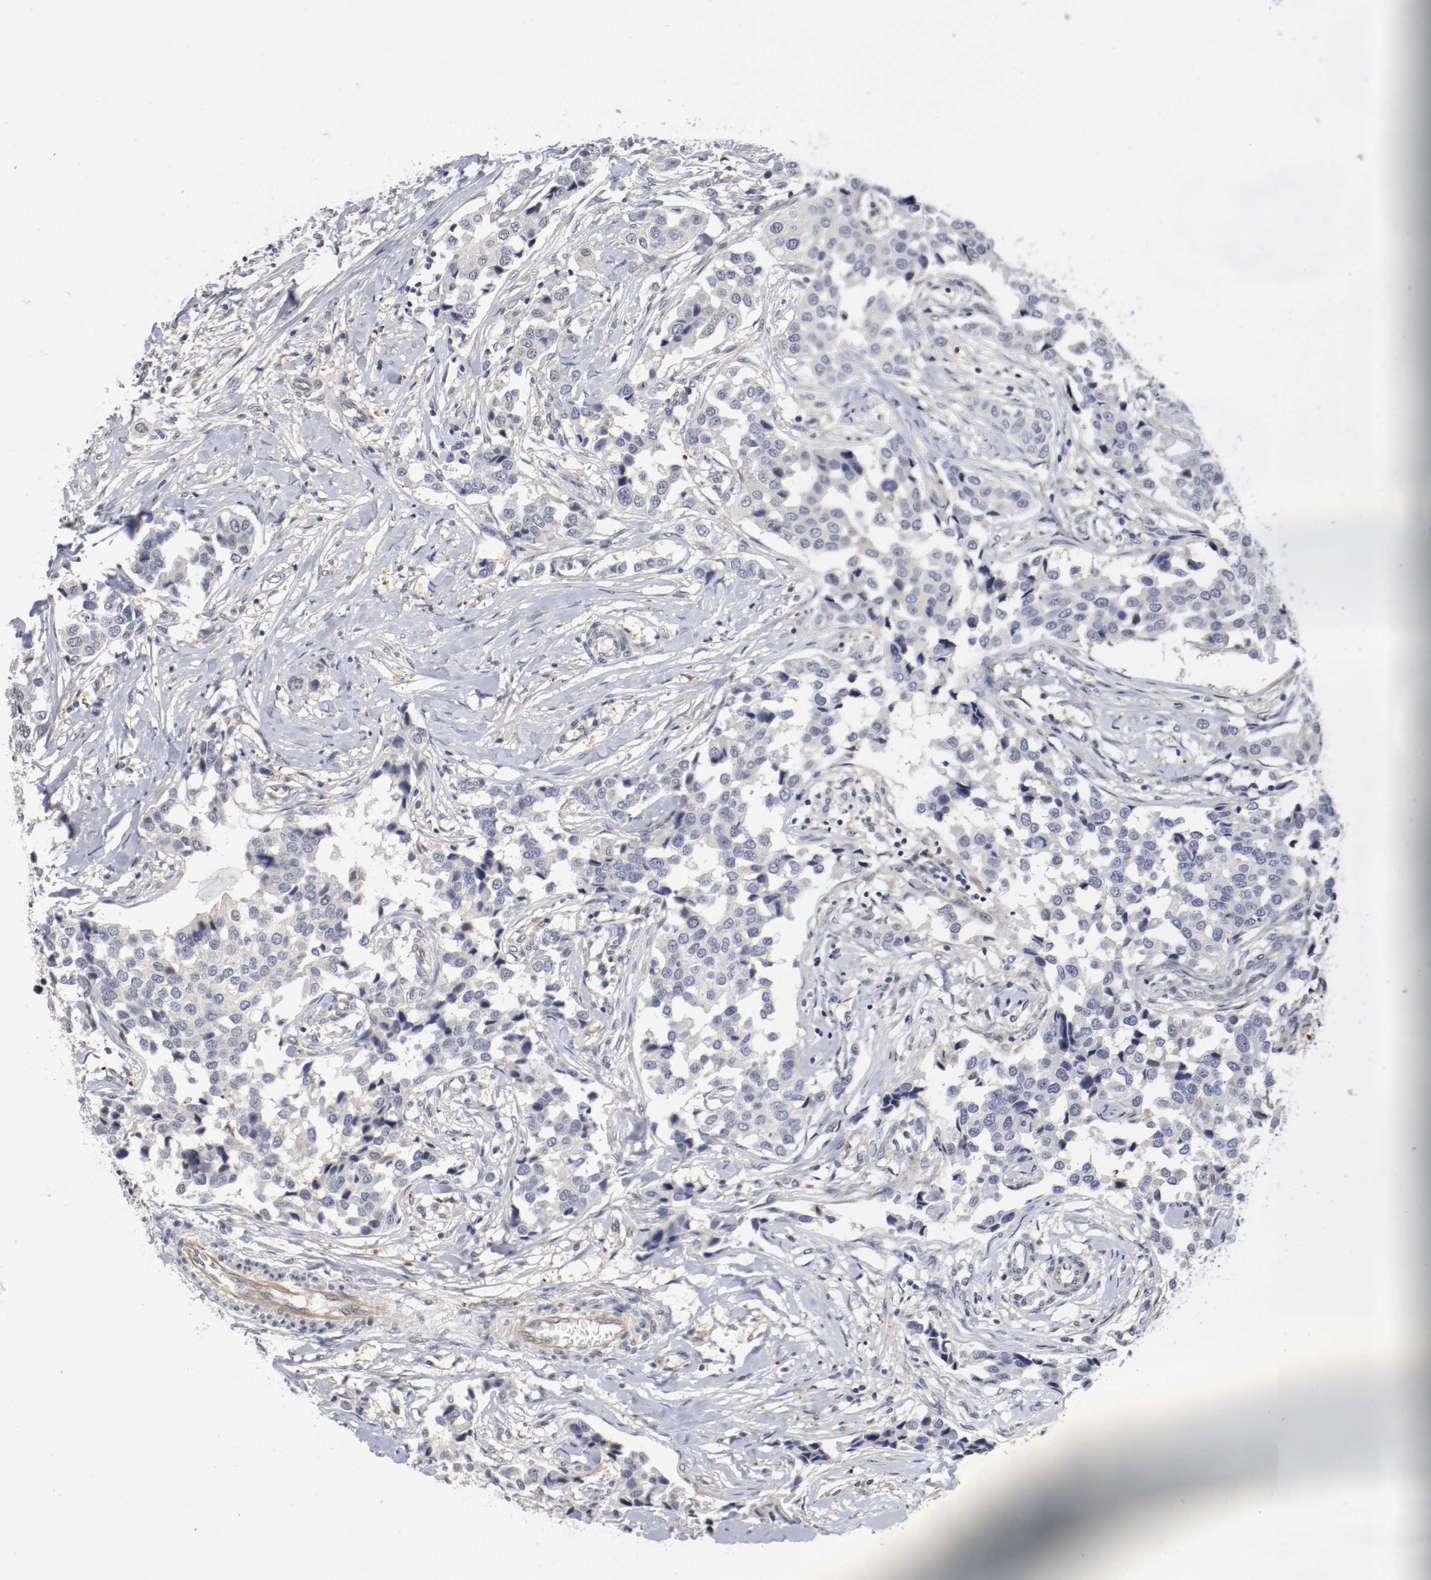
{"staining": {"intensity": "negative", "quantity": "none", "location": "none"}, "tissue": "breast cancer", "cell_type": "Tumor cells", "image_type": "cancer", "snomed": [{"axis": "morphology", "description": "Duct carcinoma"}, {"axis": "topography", "description": "Breast"}], "caption": "An image of invasive ductal carcinoma (breast) stained for a protein shows no brown staining in tumor cells. (DAB (3,3'-diaminobenzidine) immunohistochemistry visualized using brightfield microscopy, high magnification).", "gene": "RBM23", "patient": {"sex": "female", "age": 80}}